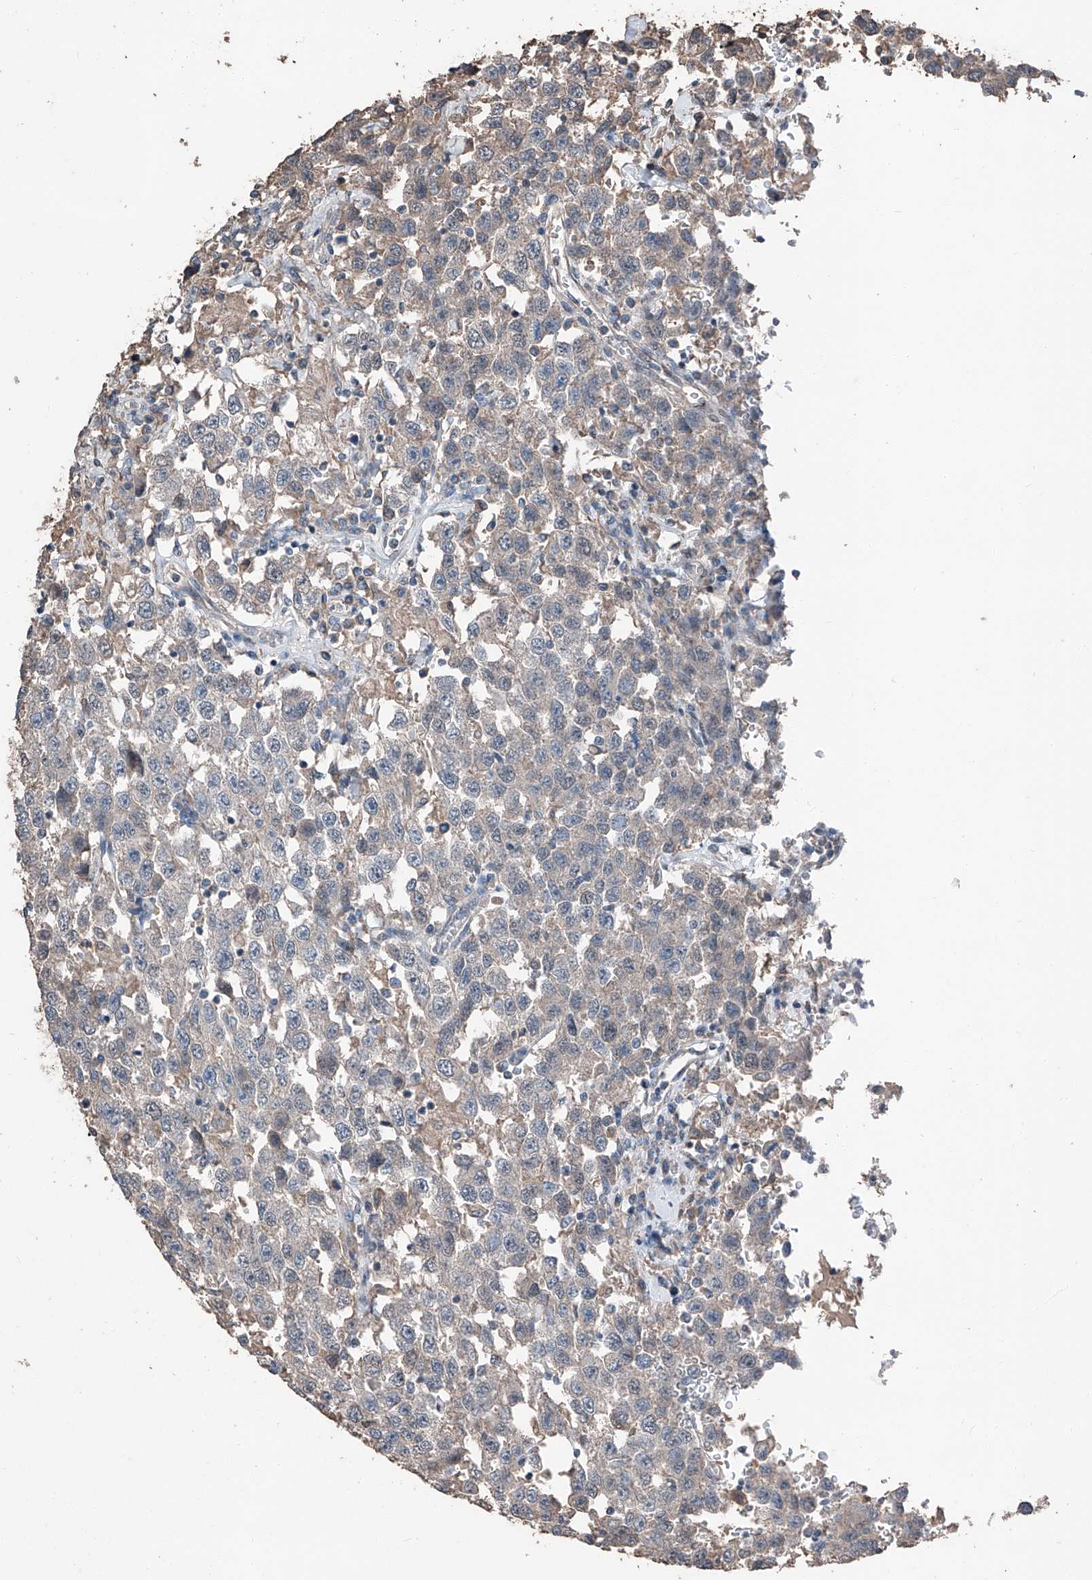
{"staining": {"intensity": "negative", "quantity": "none", "location": "none"}, "tissue": "testis cancer", "cell_type": "Tumor cells", "image_type": "cancer", "snomed": [{"axis": "morphology", "description": "Seminoma, NOS"}, {"axis": "topography", "description": "Testis"}], "caption": "This is an immunohistochemistry (IHC) image of human testis cancer (seminoma). There is no positivity in tumor cells.", "gene": "MAMLD1", "patient": {"sex": "male", "age": 41}}